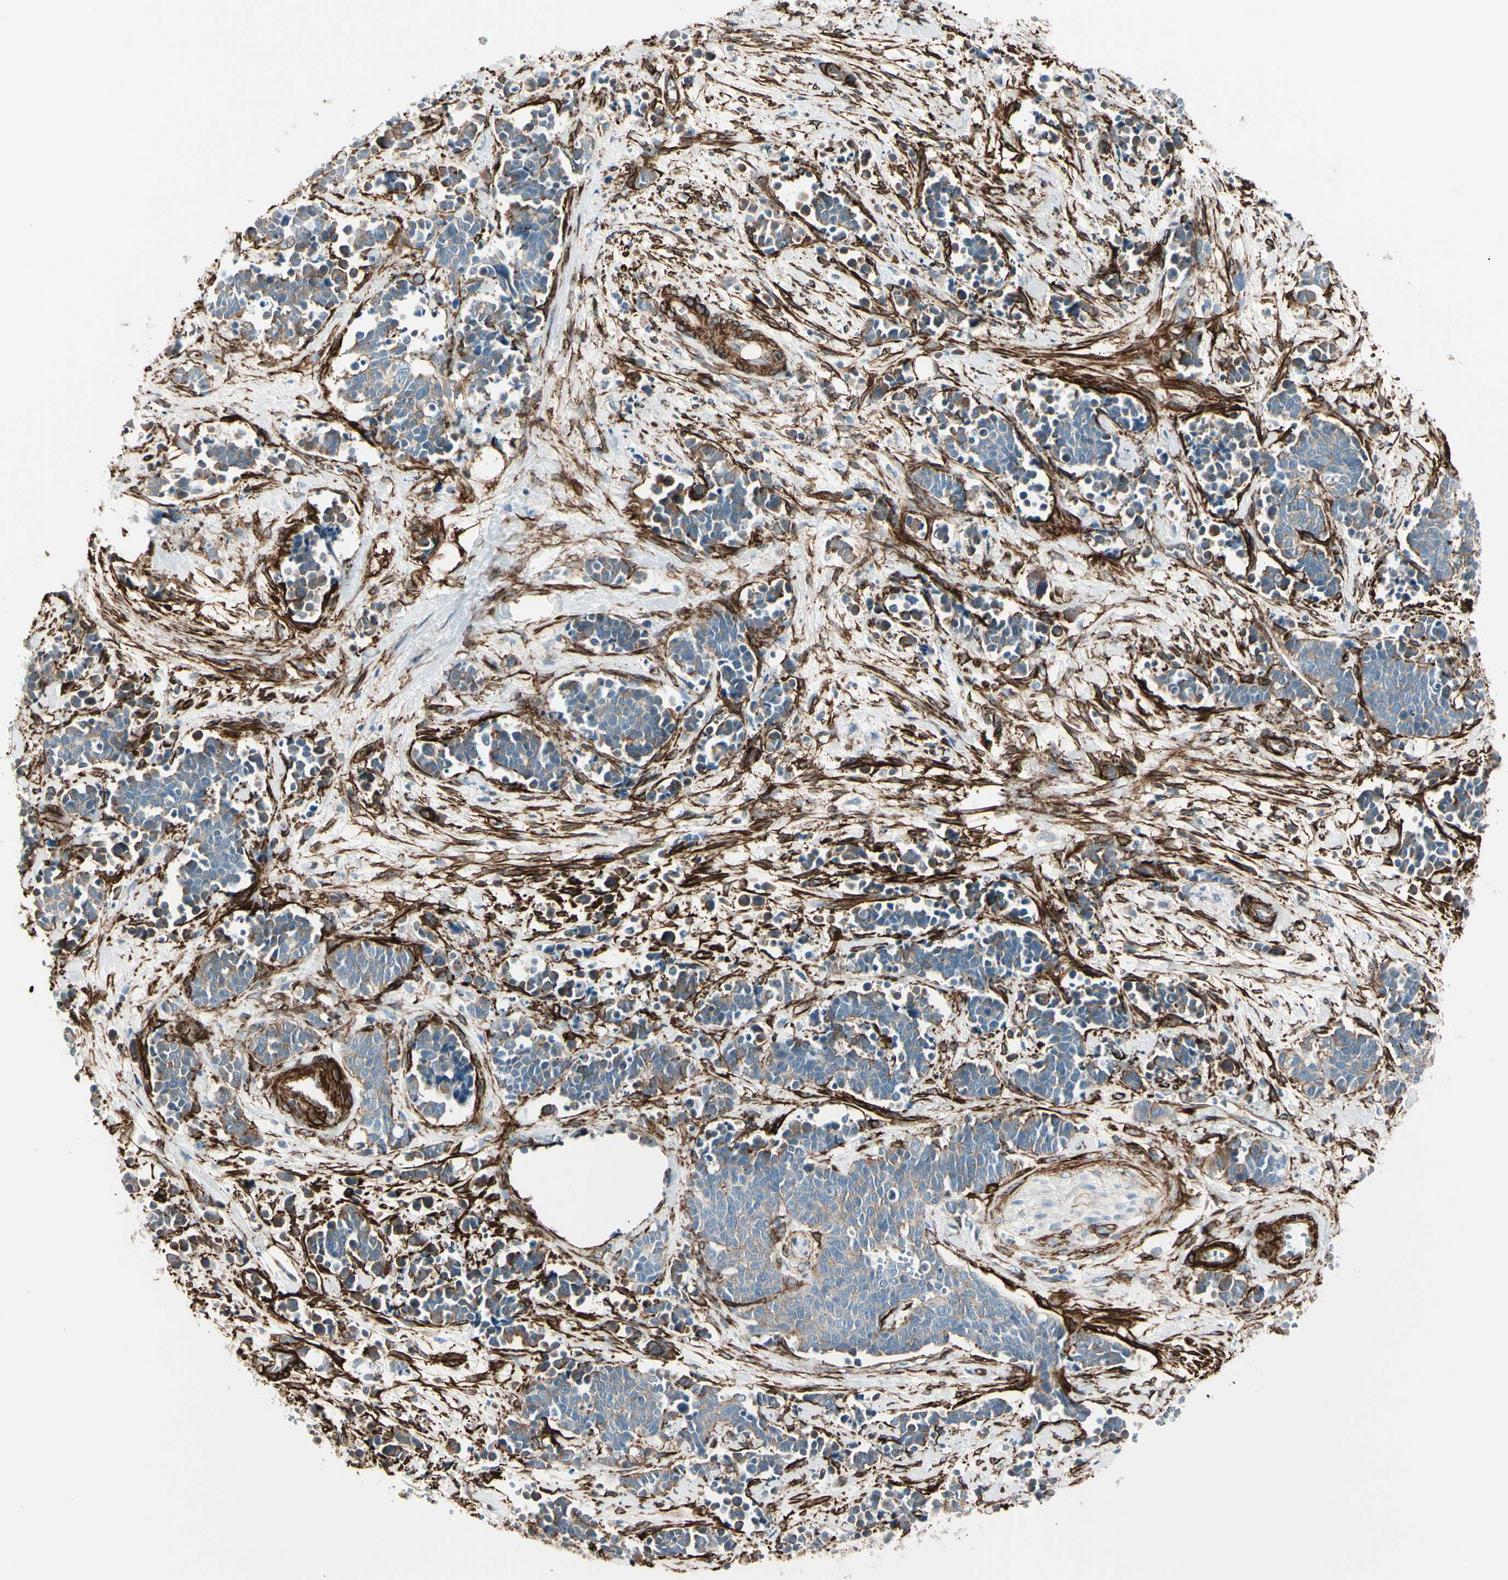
{"staining": {"intensity": "weak", "quantity": ">75%", "location": "cytoplasmic/membranous"}, "tissue": "cervical cancer", "cell_type": "Tumor cells", "image_type": "cancer", "snomed": [{"axis": "morphology", "description": "Squamous cell carcinoma, NOS"}, {"axis": "topography", "description": "Cervix"}], "caption": "Weak cytoplasmic/membranous protein positivity is seen in approximately >75% of tumor cells in squamous cell carcinoma (cervical). Ihc stains the protein in brown and the nuclei are stained blue.", "gene": "CALD1", "patient": {"sex": "female", "age": 35}}